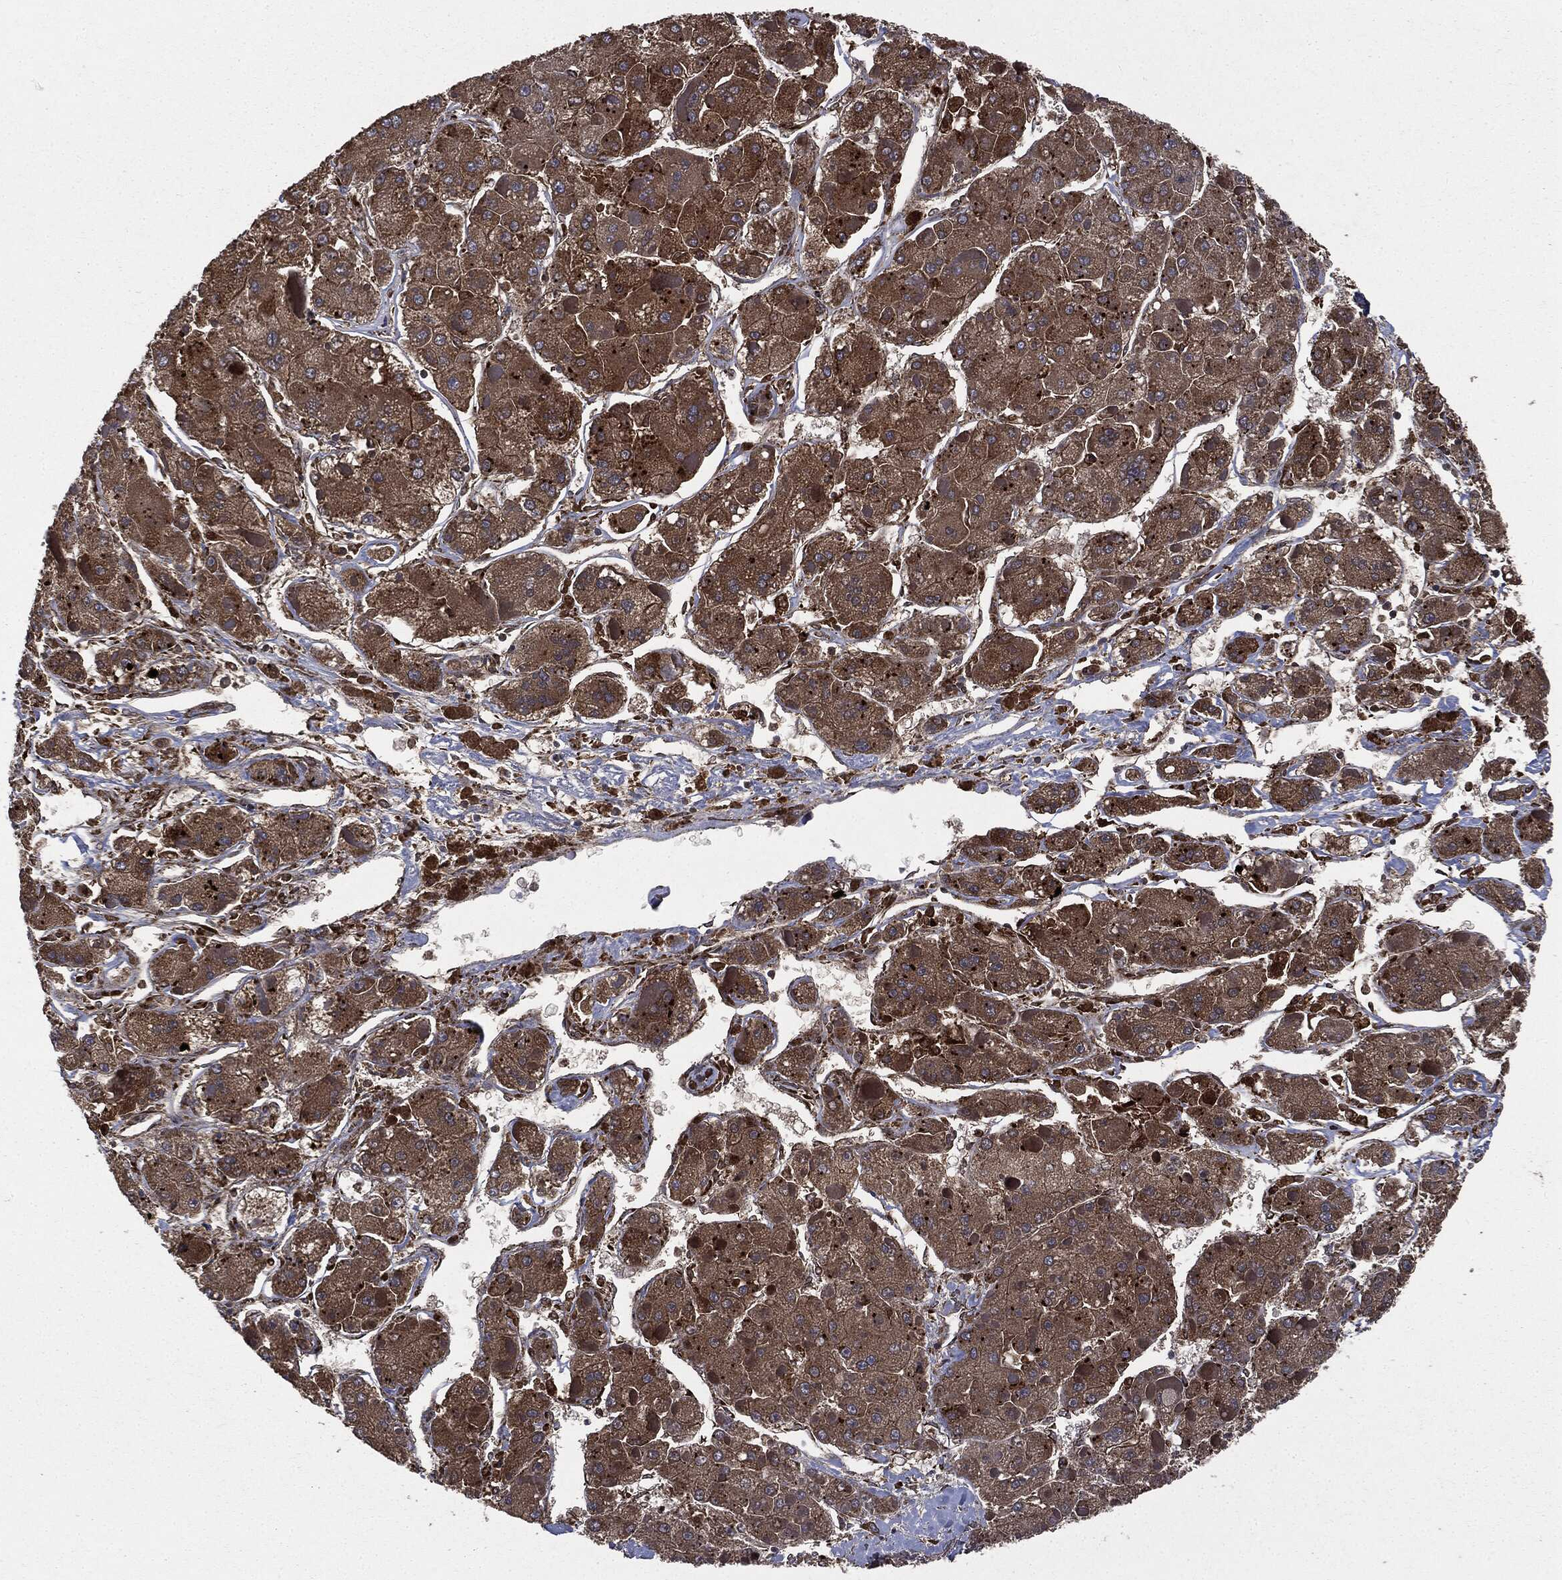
{"staining": {"intensity": "strong", "quantity": ">75%", "location": "cytoplasmic/membranous"}, "tissue": "liver cancer", "cell_type": "Tumor cells", "image_type": "cancer", "snomed": [{"axis": "morphology", "description": "Carcinoma, Hepatocellular, NOS"}, {"axis": "topography", "description": "Liver"}], "caption": "Liver cancer stained for a protein shows strong cytoplasmic/membranous positivity in tumor cells.", "gene": "PLOD3", "patient": {"sex": "female", "age": 73}}